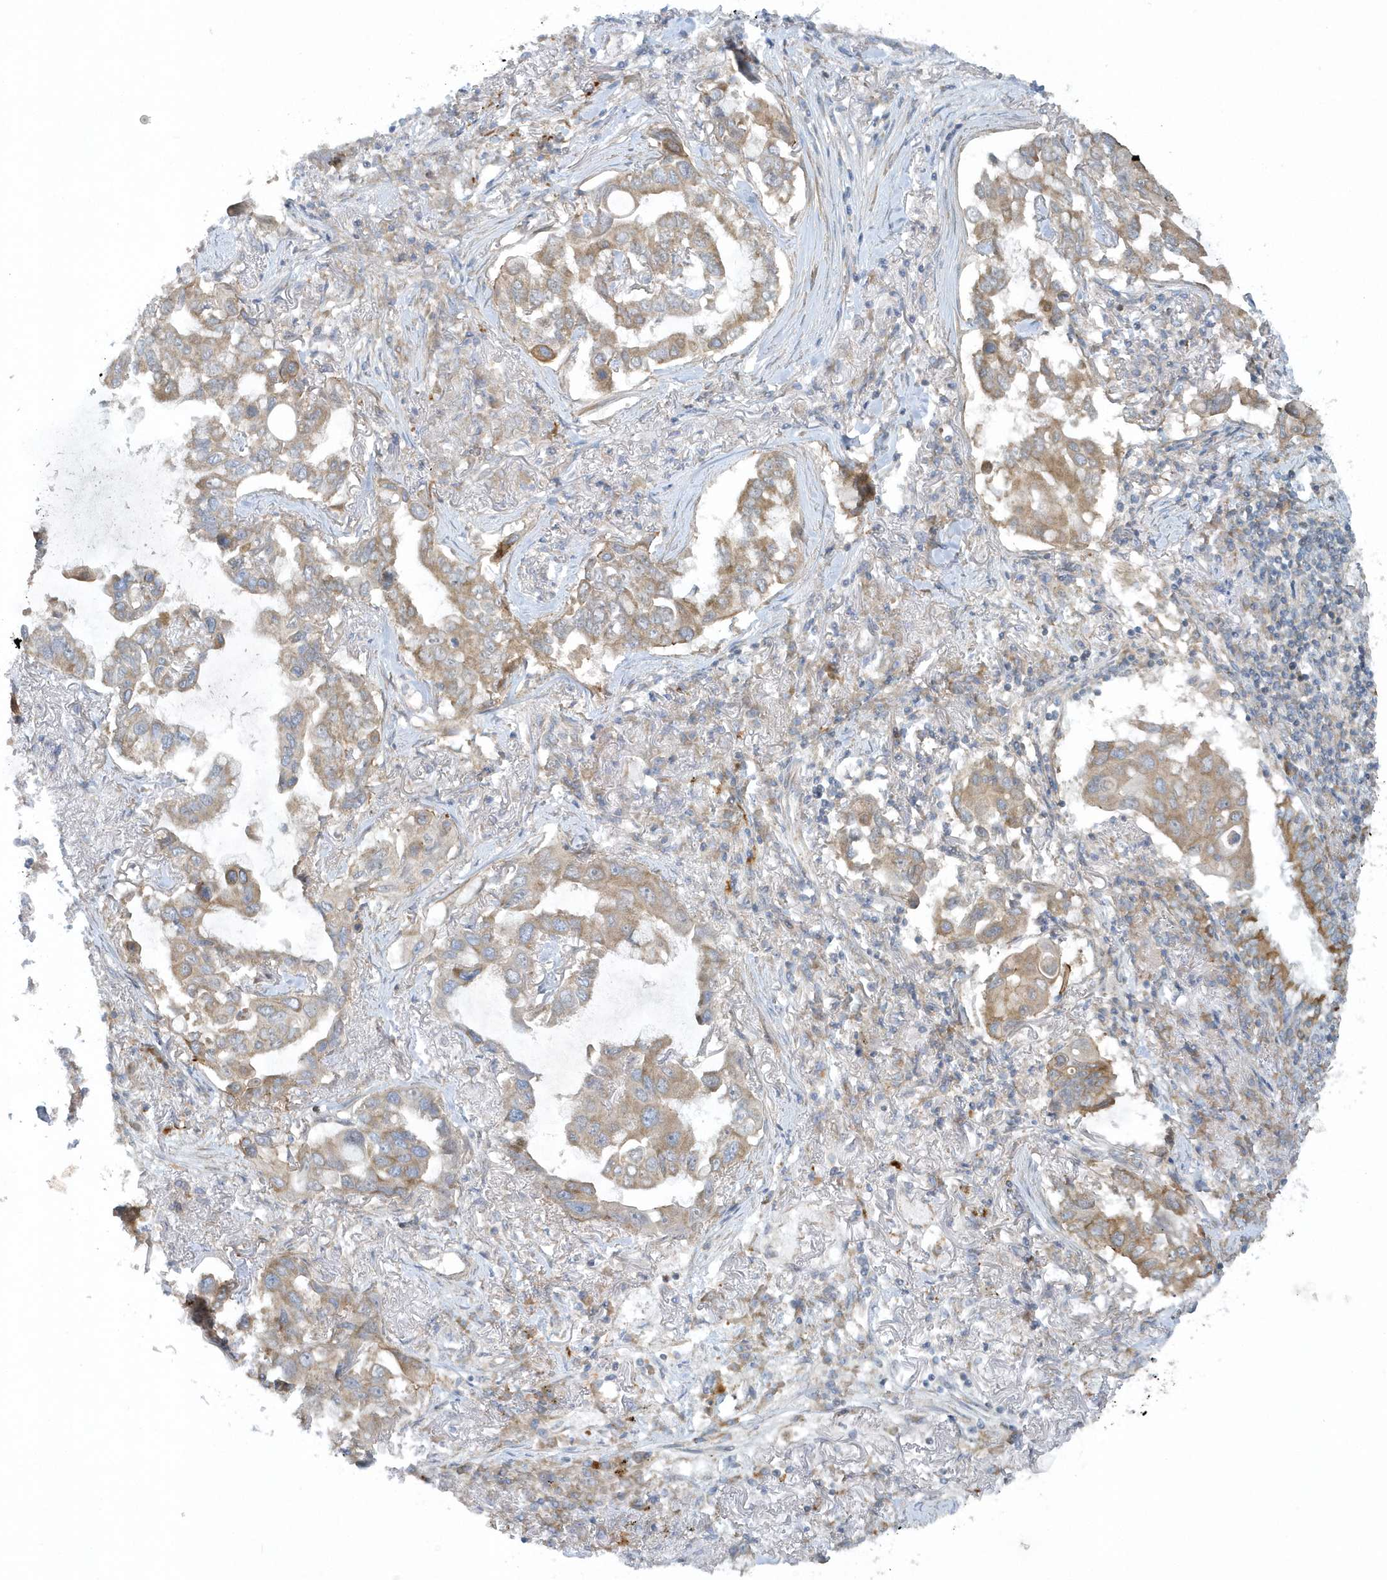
{"staining": {"intensity": "weak", "quantity": ">75%", "location": "cytoplasmic/membranous"}, "tissue": "lung cancer", "cell_type": "Tumor cells", "image_type": "cancer", "snomed": [{"axis": "morphology", "description": "Adenocarcinoma, NOS"}, {"axis": "topography", "description": "Lung"}], "caption": "Tumor cells demonstrate low levels of weak cytoplasmic/membranous expression in approximately >75% of cells in human lung cancer.", "gene": "CNOT10", "patient": {"sex": "male", "age": 64}}